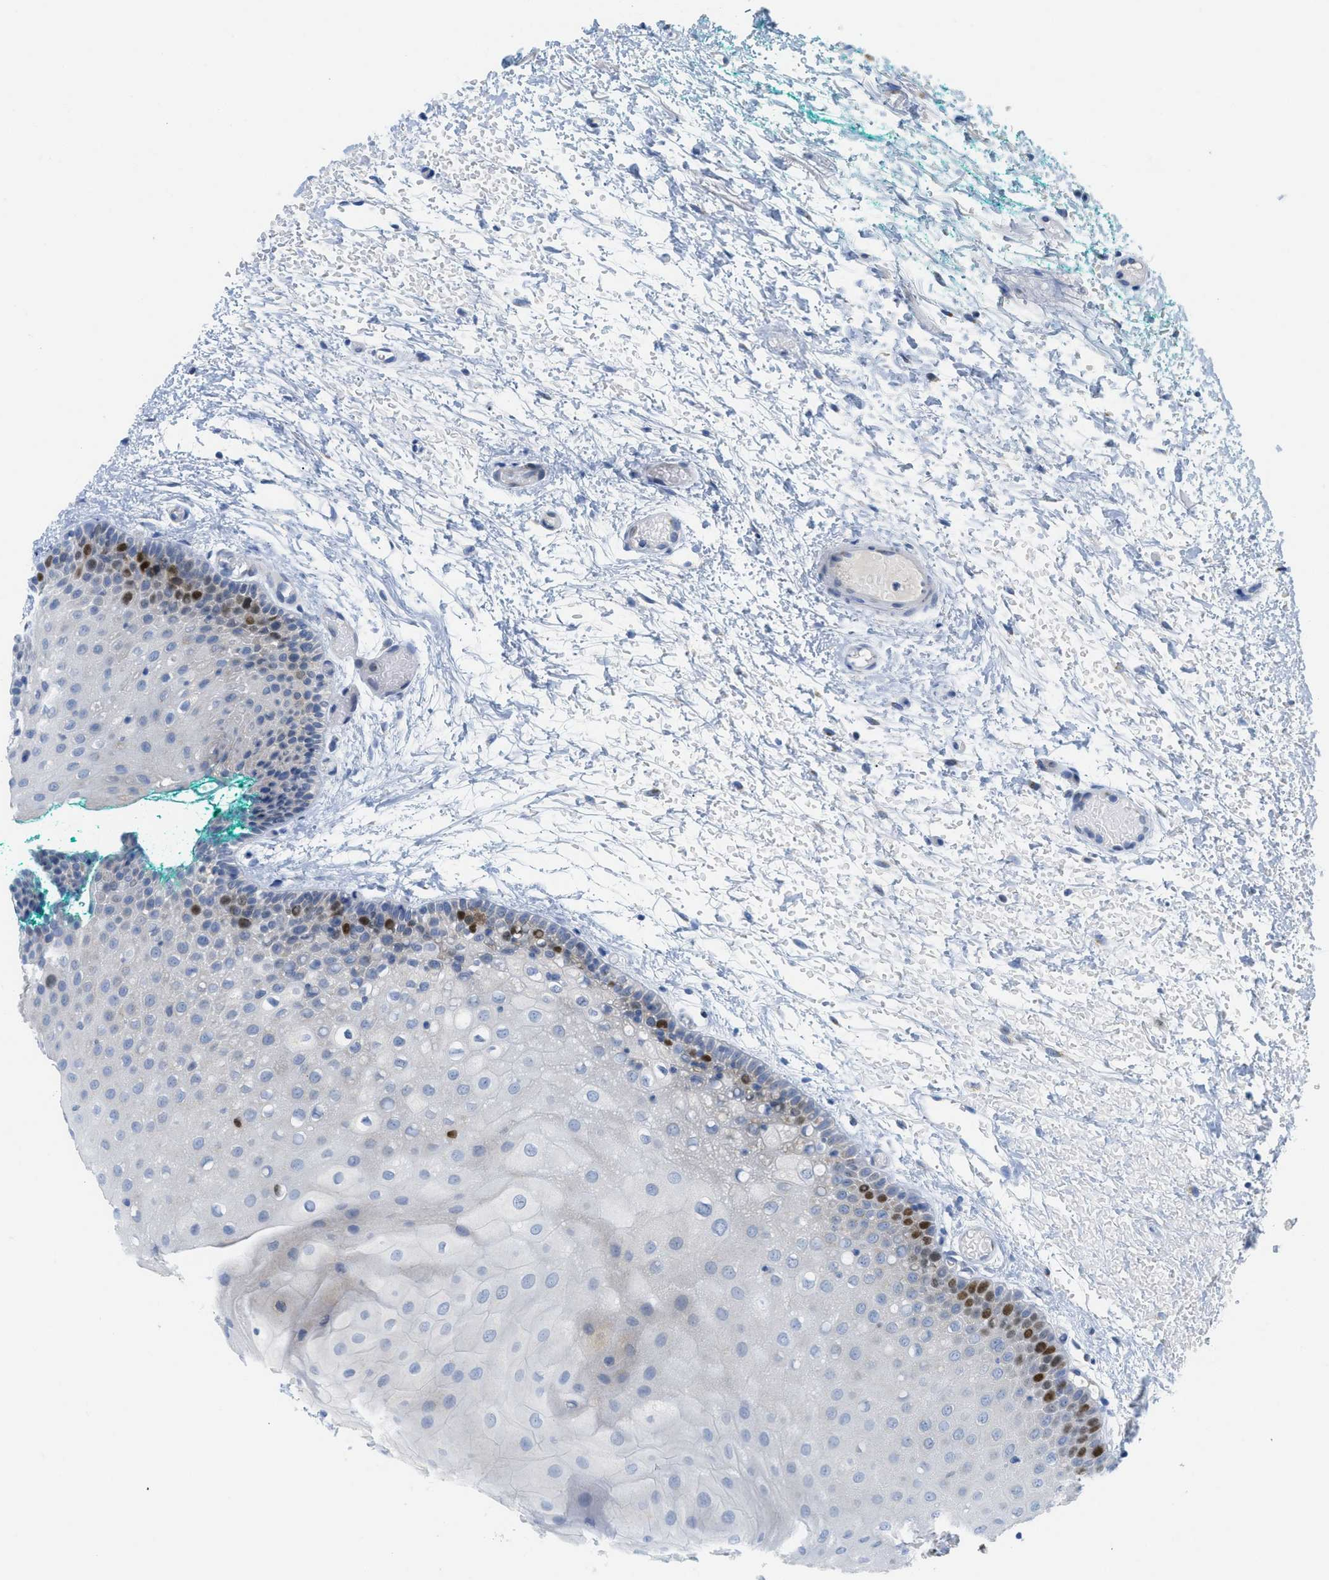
{"staining": {"intensity": "strong", "quantity": "<25%", "location": "nuclear"}, "tissue": "oral mucosa", "cell_type": "Squamous epithelial cells", "image_type": "normal", "snomed": [{"axis": "morphology", "description": "Normal tissue, NOS"}, {"axis": "morphology", "description": "Squamous cell carcinoma, NOS"}, {"axis": "topography", "description": "Oral tissue"}, {"axis": "topography", "description": "Salivary gland"}, {"axis": "topography", "description": "Head-Neck"}], "caption": "Immunohistochemical staining of unremarkable oral mucosa displays <25% levels of strong nuclear protein expression in about <25% of squamous epithelial cells. (Brightfield microscopy of DAB IHC at high magnification).", "gene": "ORC6", "patient": {"sex": "female", "age": 62}}